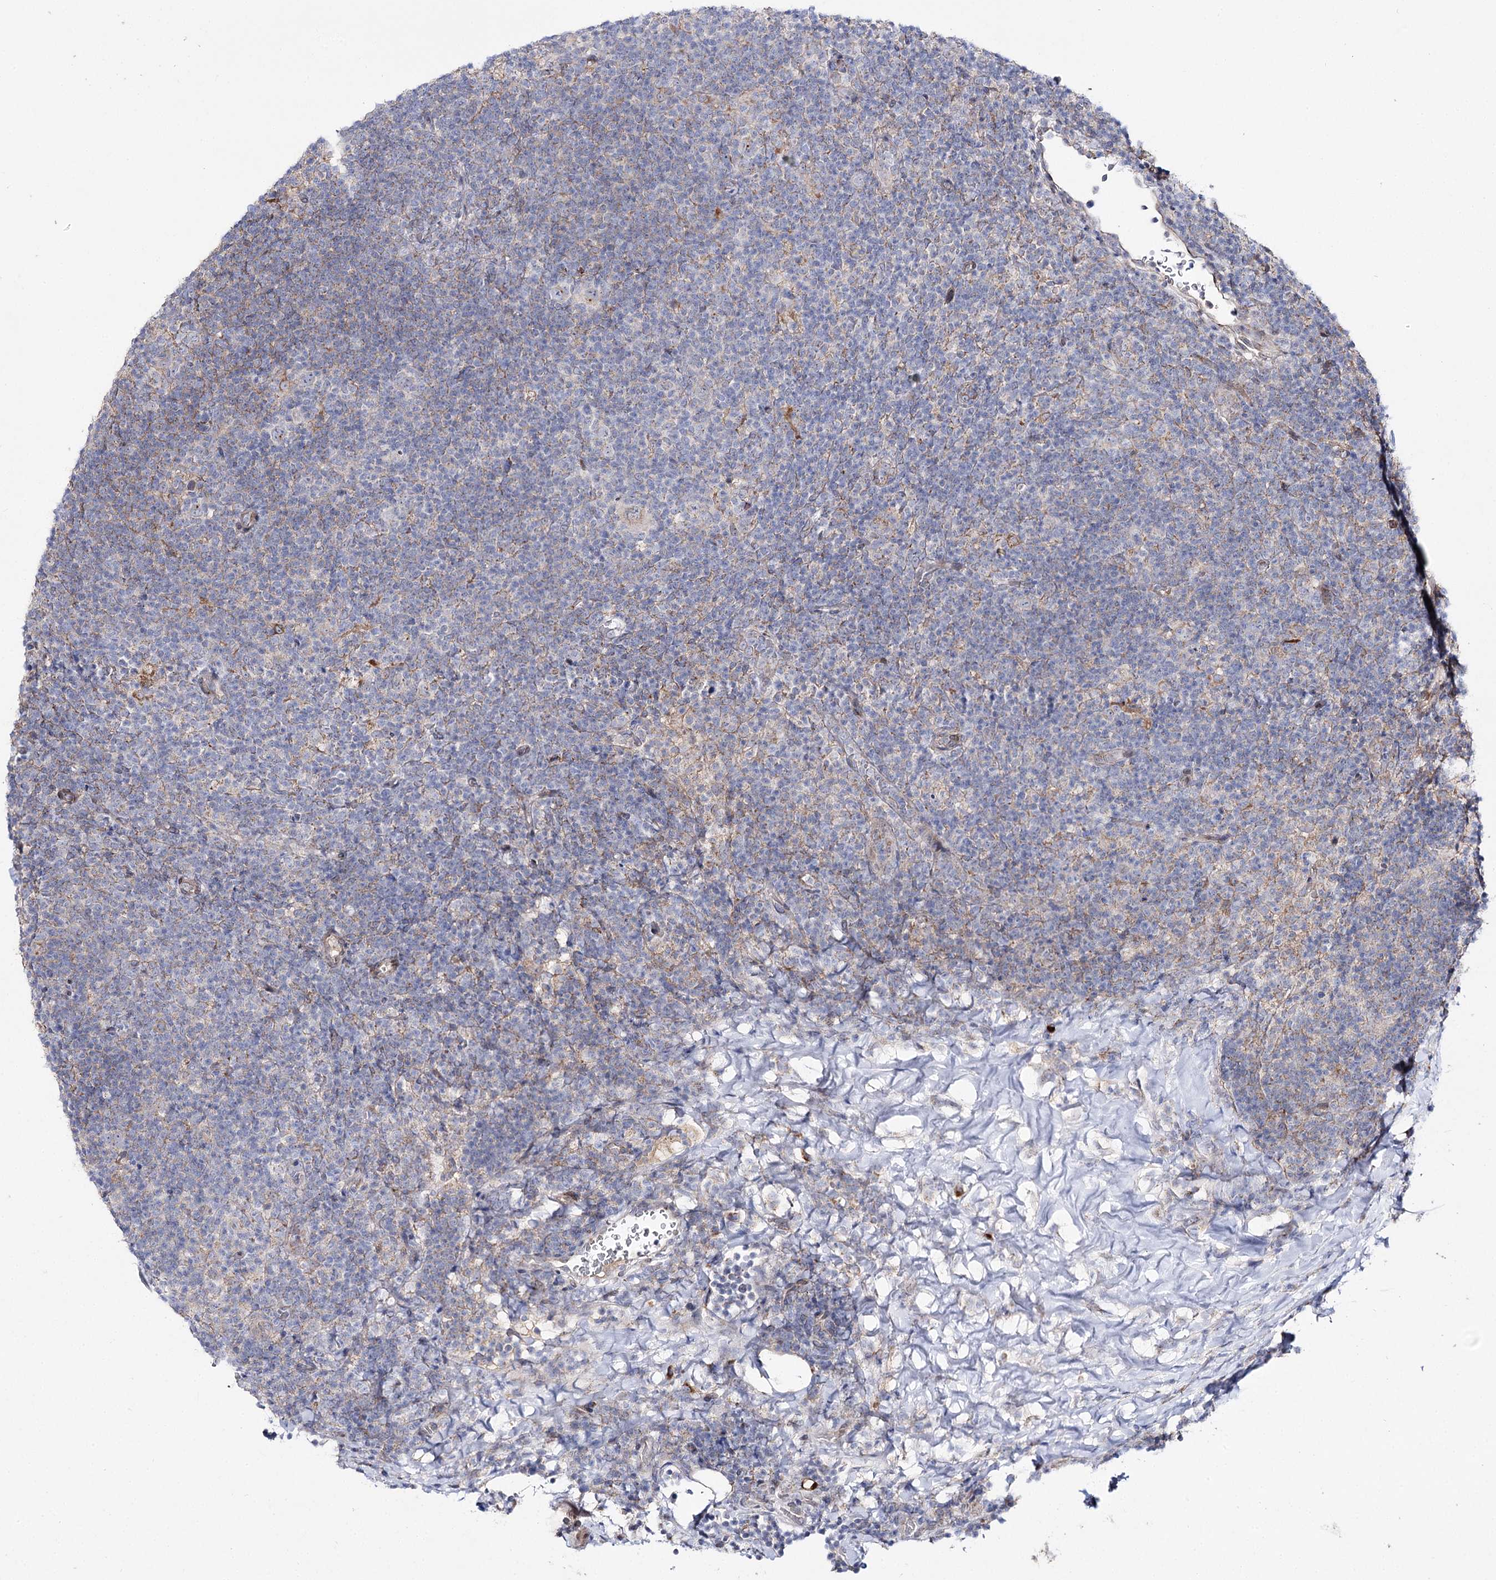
{"staining": {"intensity": "negative", "quantity": "none", "location": "none"}, "tissue": "lymphoma", "cell_type": "Tumor cells", "image_type": "cancer", "snomed": [{"axis": "morphology", "description": "Hodgkin's disease, NOS"}, {"axis": "topography", "description": "Lymph node"}], "caption": "Protein analysis of lymphoma exhibits no significant staining in tumor cells.", "gene": "C11orf80", "patient": {"sex": "female", "age": 57}}